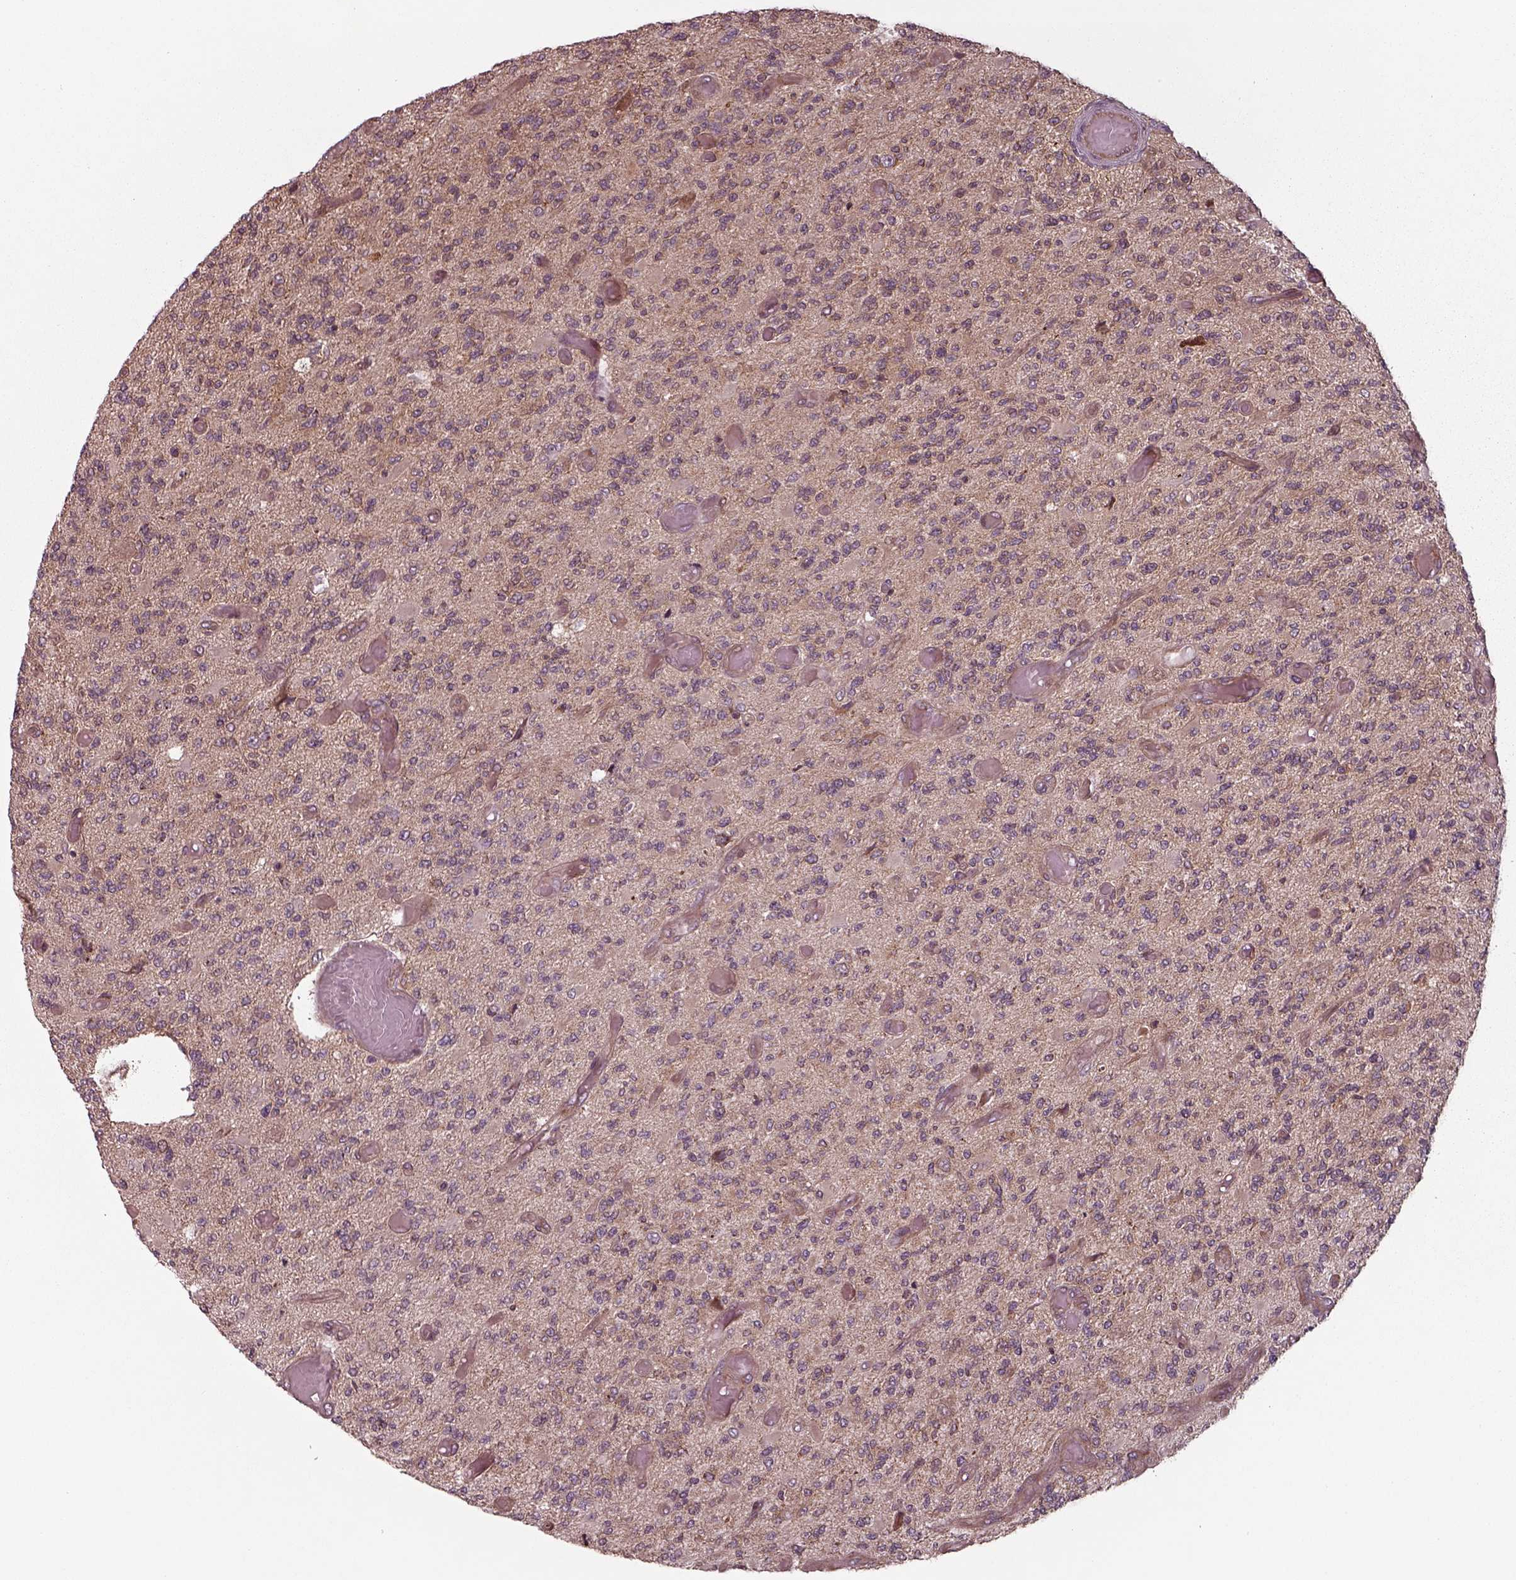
{"staining": {"intensity": "weak", "quantity": "25%-75%", "location": "cytoplasmic/membranous"}, "tissue": "glioma", "cell_type": "Tumor cells", "image_type": "cancer", "snomed": [{"axis": "morphology", "description": "Glioma, malignant, High grade"}, {"axis": "topography", "description": "Brain"}], "caption": "Protein staining demonstrates weak cytoplasmic/membranous staining in about 25%-75% of tumor cells in malignant glioma (high-grade).", "gene": "CHMP3", "patient": {"sex": "female", "age": 63}}